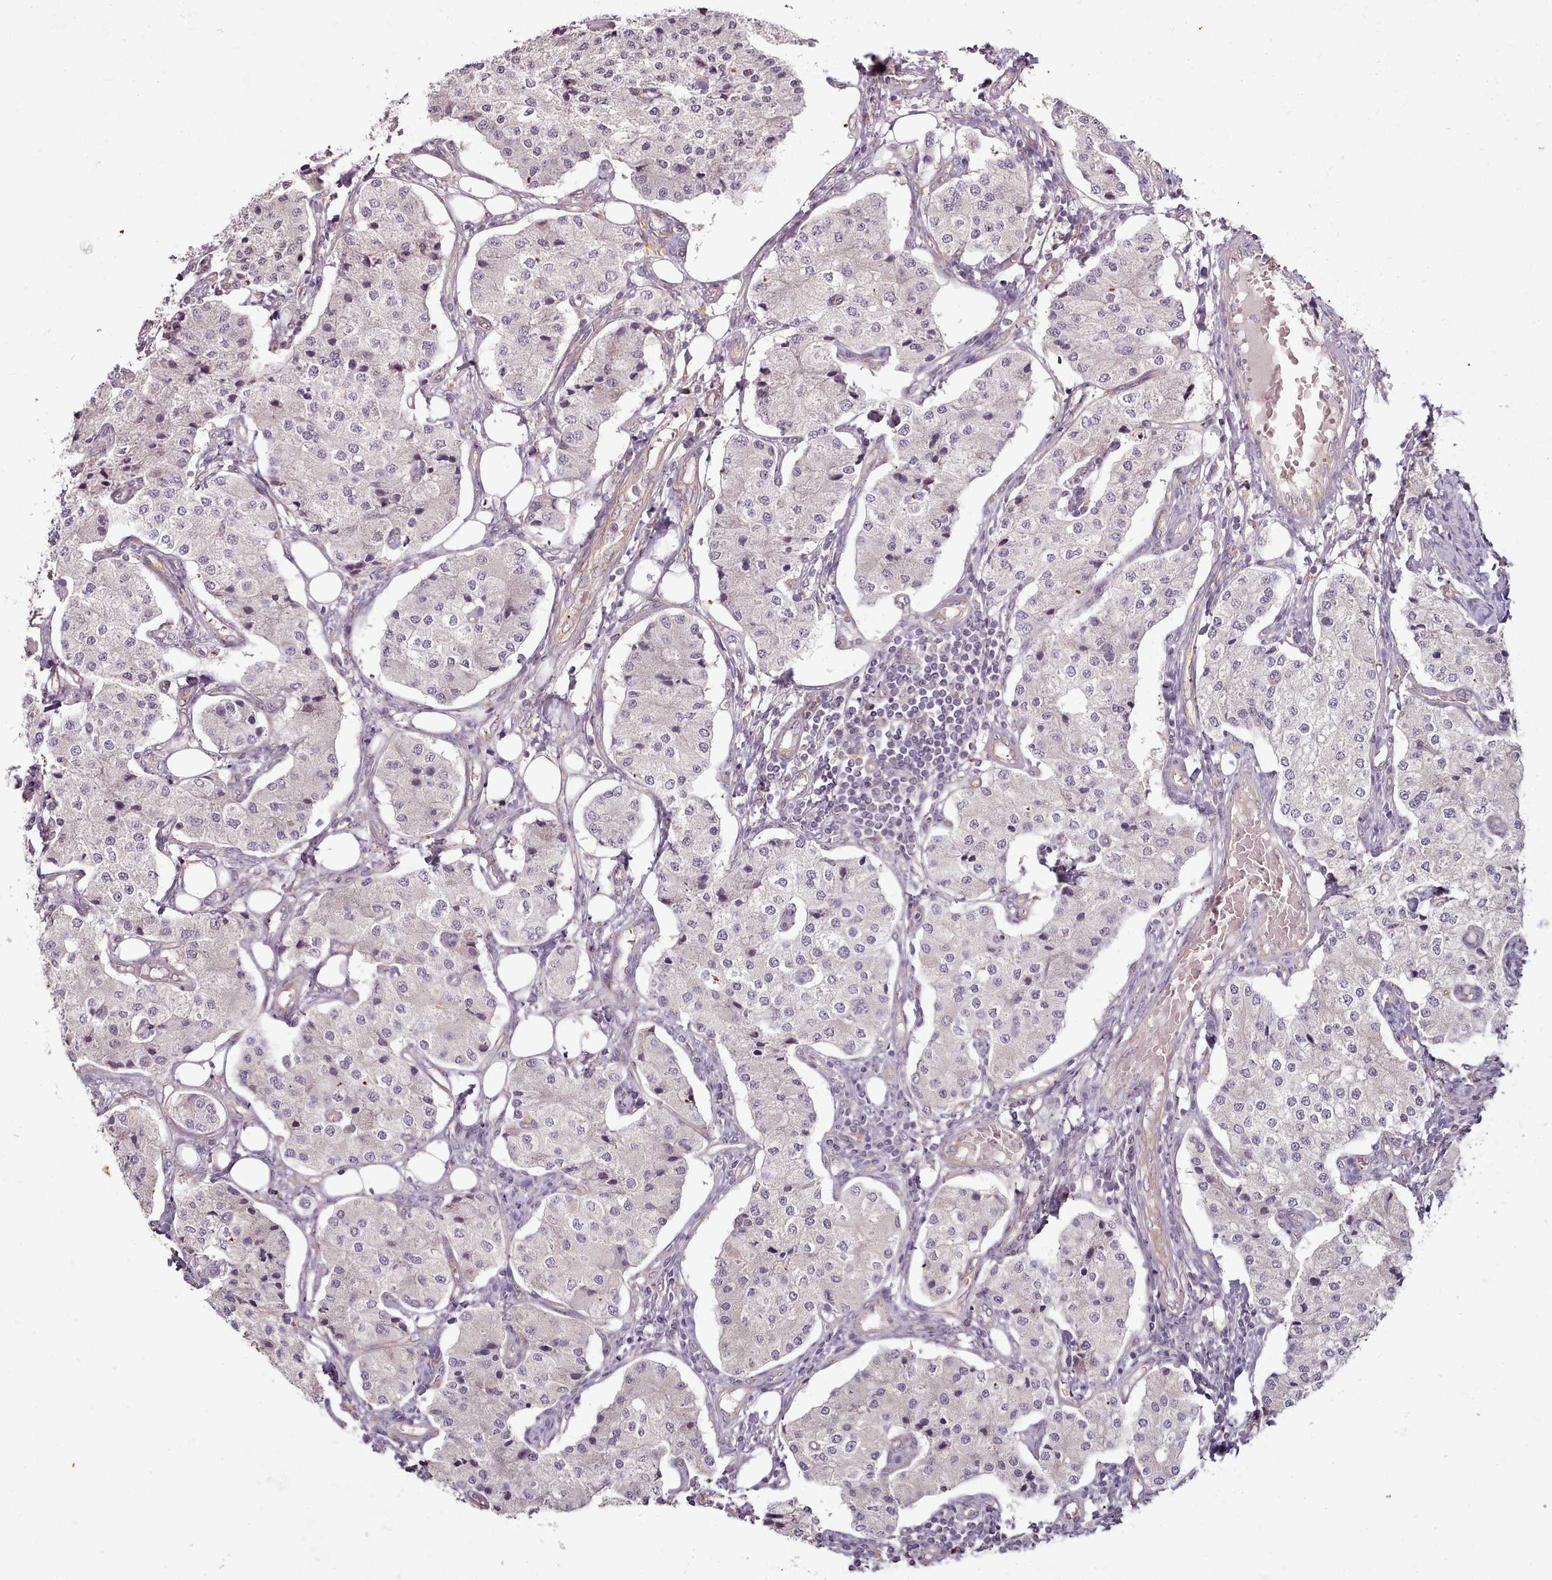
{"staining": {"intensity": "negative", "quantity": "none", "location": "none"}, "tissue": "carcinoid", "cell_type": "Tumor cells", "image_type": "cancer", "snomed": [{"axis": "morphology", "description": "Carcinoid, malignant, NOS"}, {"axis": "topography", "description": "Colon"}], "caption": "Immunohistochemical staining of human carcinoid exhibits no significant expression in tumor cells.", "gene": "C1QTNF5", "patient": {"sex": "female", "age": 52}}